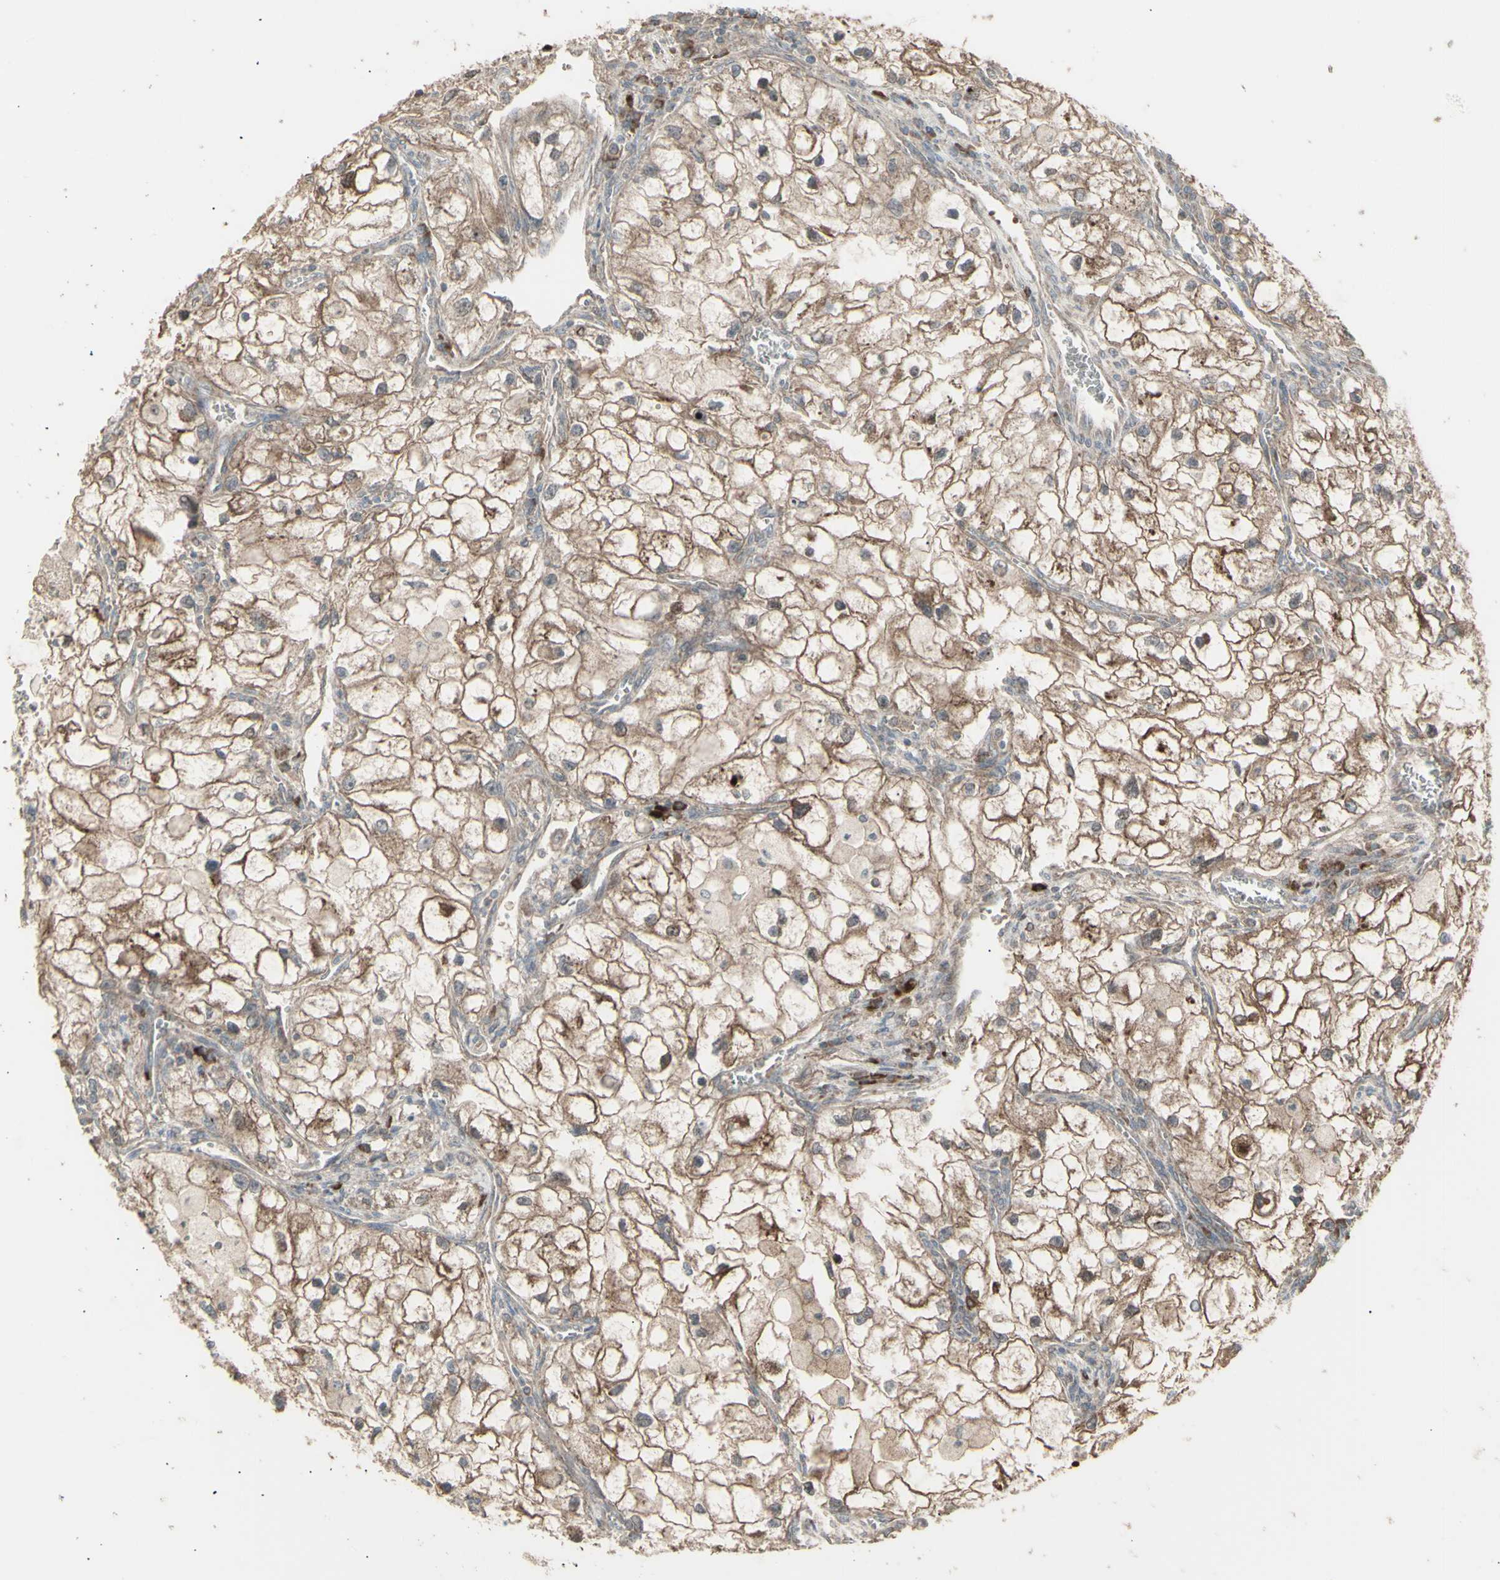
{"staining": {"intensity": "moderate", "quantity": ">75%", "location": "cytoplasmic/membranous"}, "tissue": "renal cancer", "cell_type": "Tumor cells", "image_type": "cancer", "snomed": [{"axis": "morphology", "description": "Adenocarcinoma, NOS"}, {"axis": "topography", "description": "Kidney"}], "caption": "Protein expression analysis of human renal adenocarcinoma reveals moderate cytoplasmic/membranous staining in approximately >75% of tumor cells.", "gene": "RNASEL", "patient": {"sex": "female", "age": 70}}